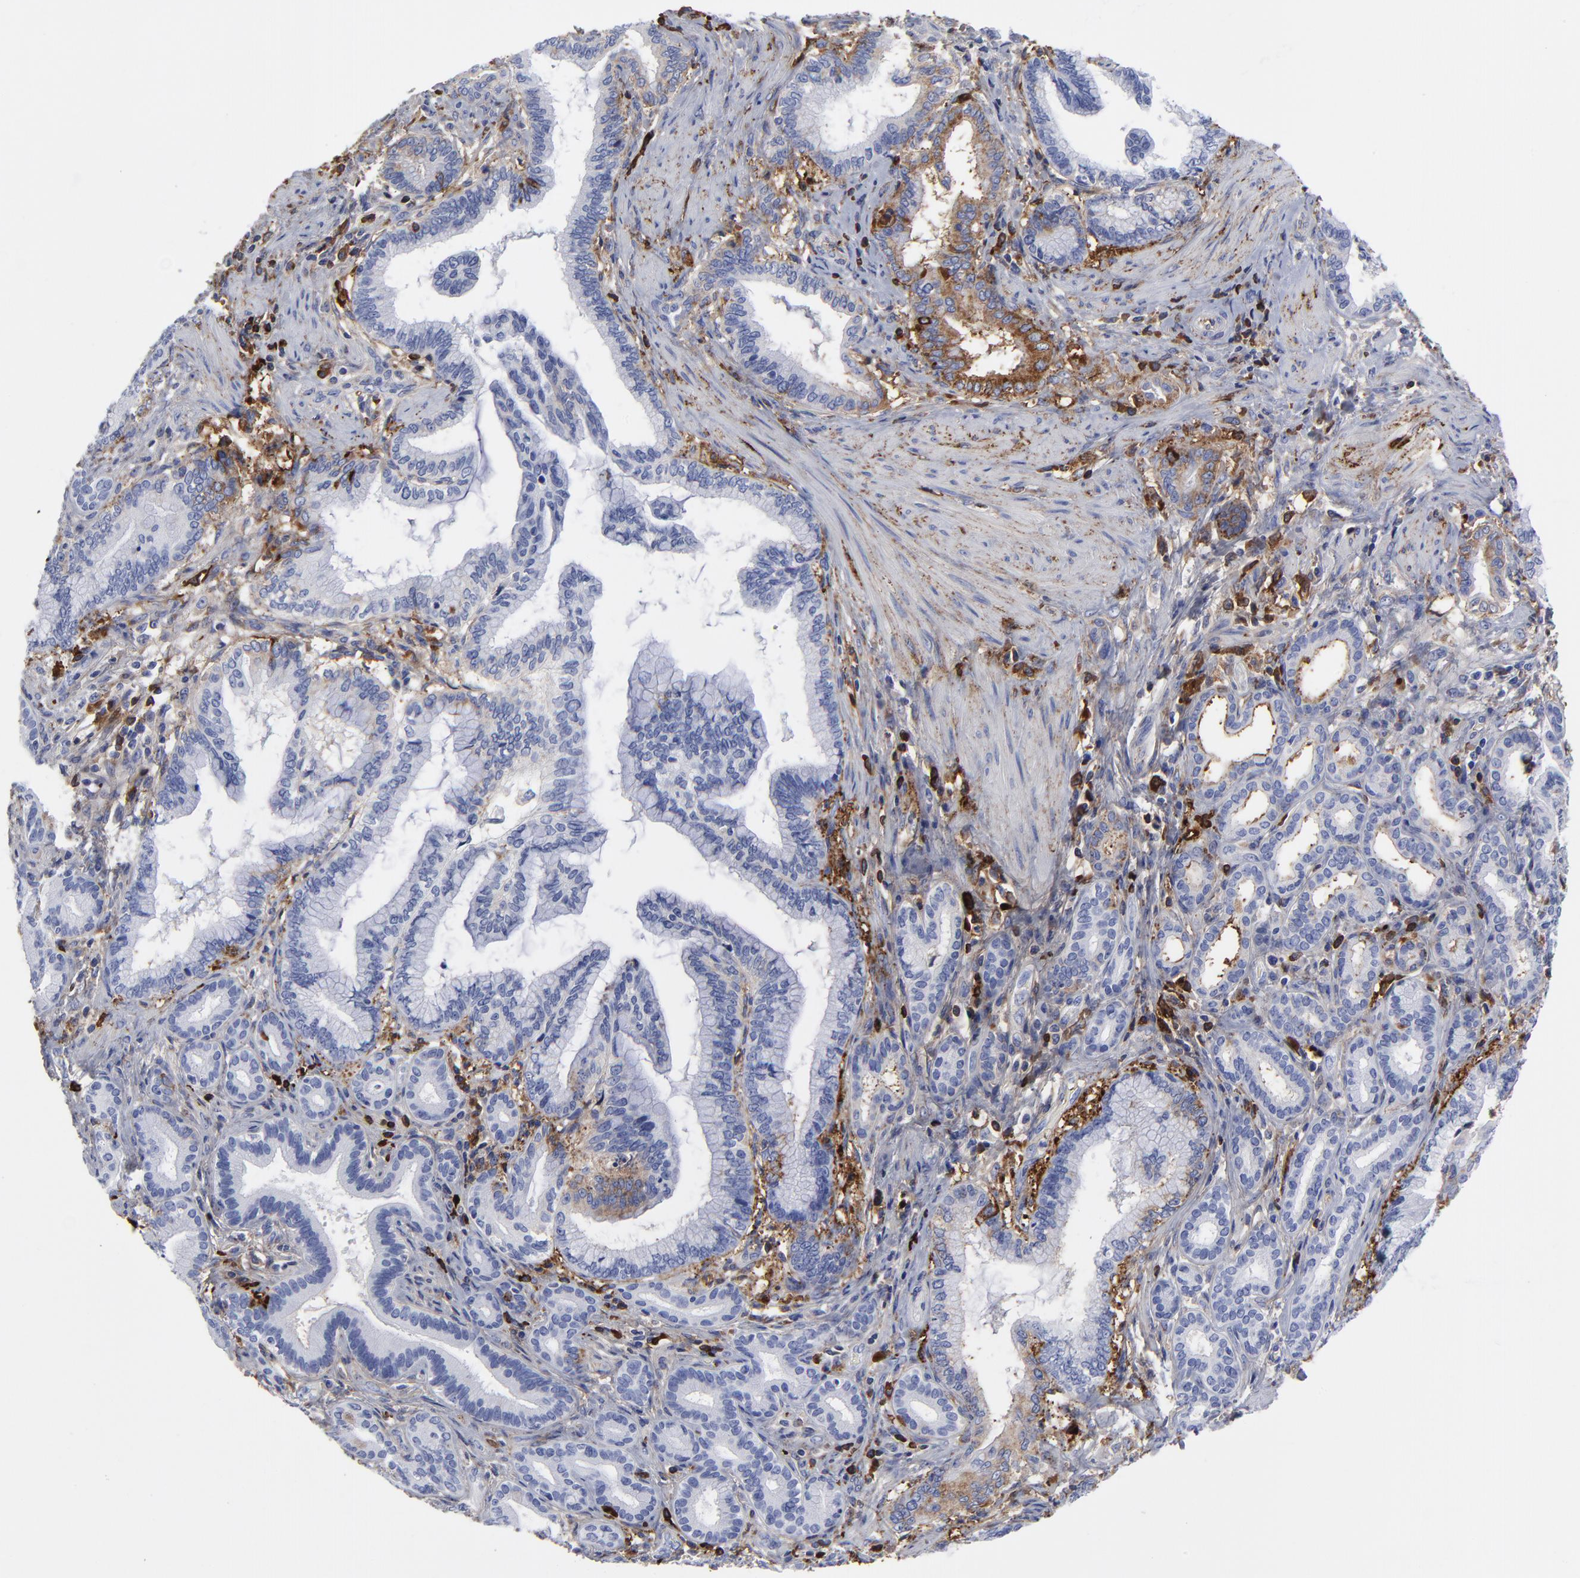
{"staining": {"intensity": "moderate", "quantity": "<25%", "location": "cytoplasmic/membranous"}, "tissue": "pancreatic cancer", "cell_type": "Tumor cells", "image_type": "cancer", "snomed": [{"axis": "morphology", "description": "Adenocarcinoma, NOS"}, {"axis": "topography", "description": "Pancreas"}], "caption": "Human pancreatic cancer stained for a protein (brown) shows moderate cytoplasmic/membranous positive staining in about <25% of tumor cells.", "gene": "DCN", "patient": {"sex": "female", "age": 64}}